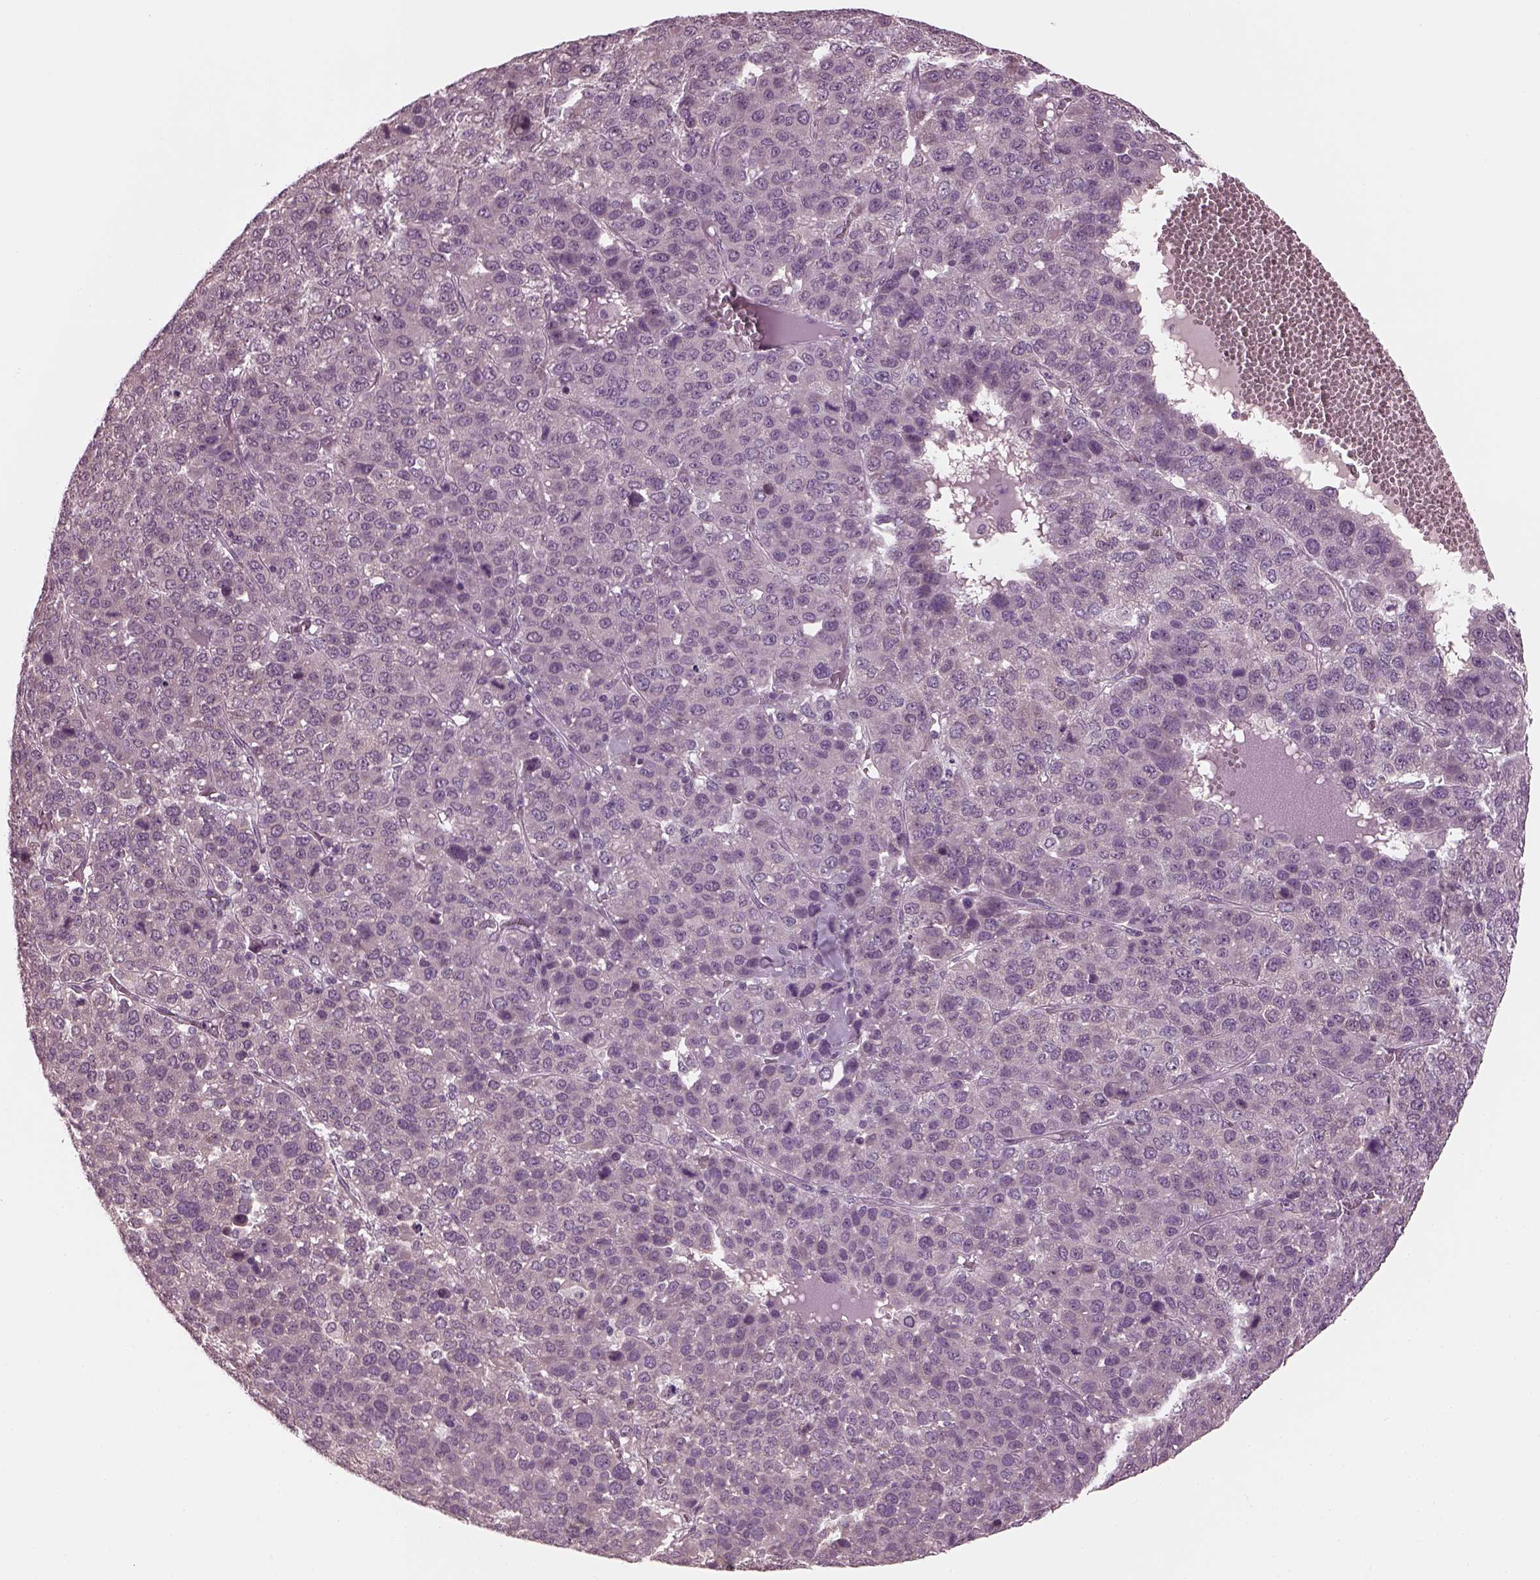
{"staining": {"intensity": "negative", "quantity": "none", "location": "none"}, "tissue": "liver cancer", "cell_type": "Tumor cells", "image_type": "cancer", "snomed": [{"axis": "morphology", "description": "Carcinoma, Hepatocellular, NOS"}, {"axis": "topography", "description": "Liver"}], "caption": "Histopathology image shows no significant protein positivity in tumor cells of liver cancer (hepatocellular carcinoma). Brightfield microscopy of immunohistochemistry stained with DAB (brown) and hematoxylin (blue), captured at high magnification.", "gene": "CLCN4", "patient": {"sex": "male", "age": 69}}